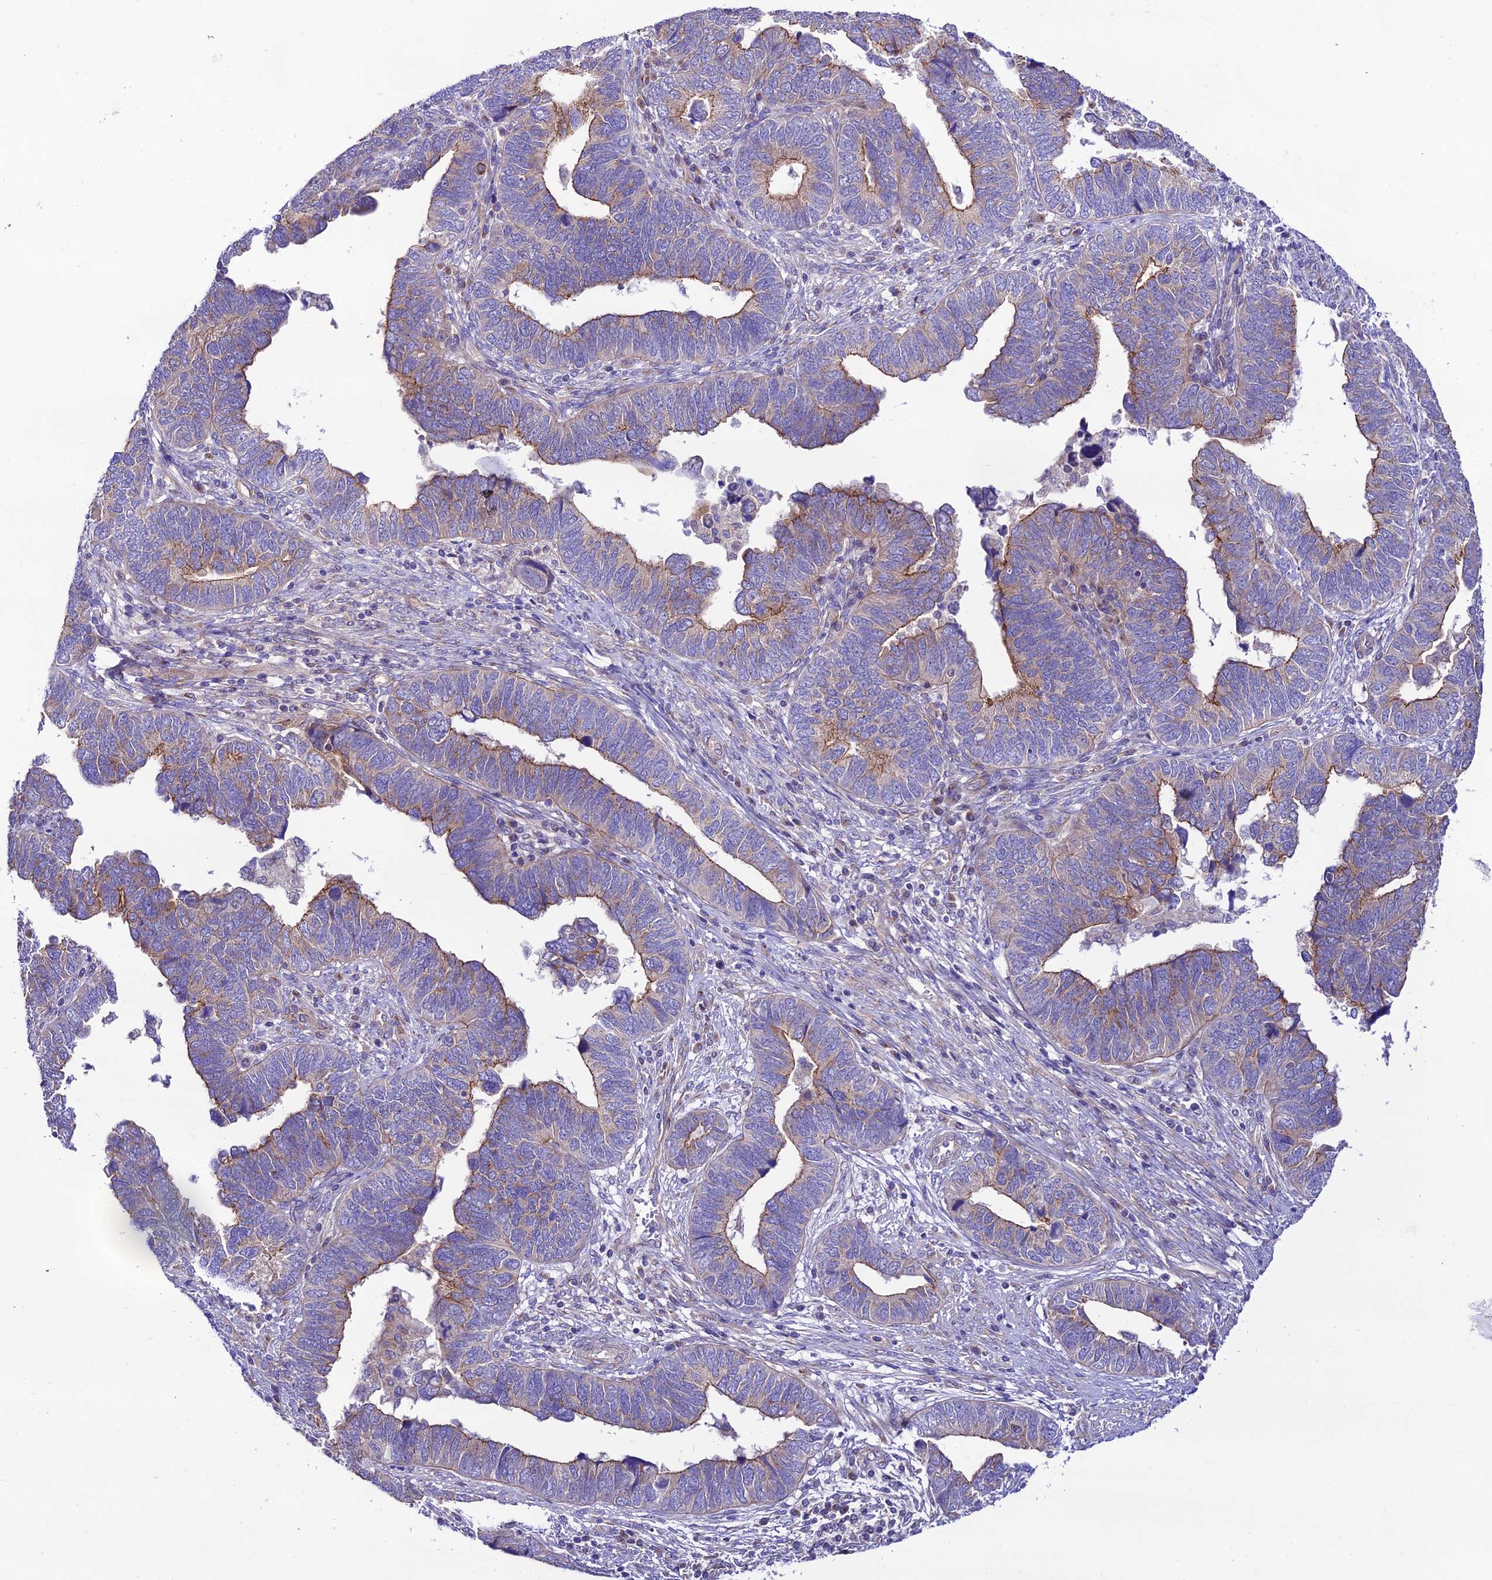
{"staining": {"intensity": "moderate", "quantity": "<25%", "location": "cytoplasmic/membranous"}, "tissue": "endometrial cancer", "cell_type": "Tumor cells", "image_type": "cancer", "snomed": [{"axis": "morphology", "description": "Adenocarcinoma, NOS"}, {"axis": "topography", "description": "Endometrium"}], "caption": "This photomicrograph demonstrates adenocarcinoma (endometrial) stained with IHC to label a protein in brown. The cytoplasmic/membranous of tumor cells show moderate positivity for the protein. Nuclei are counter-stained blue.", "gene": "LACTB2", "patient": {"sex": "female", "age": 79}}